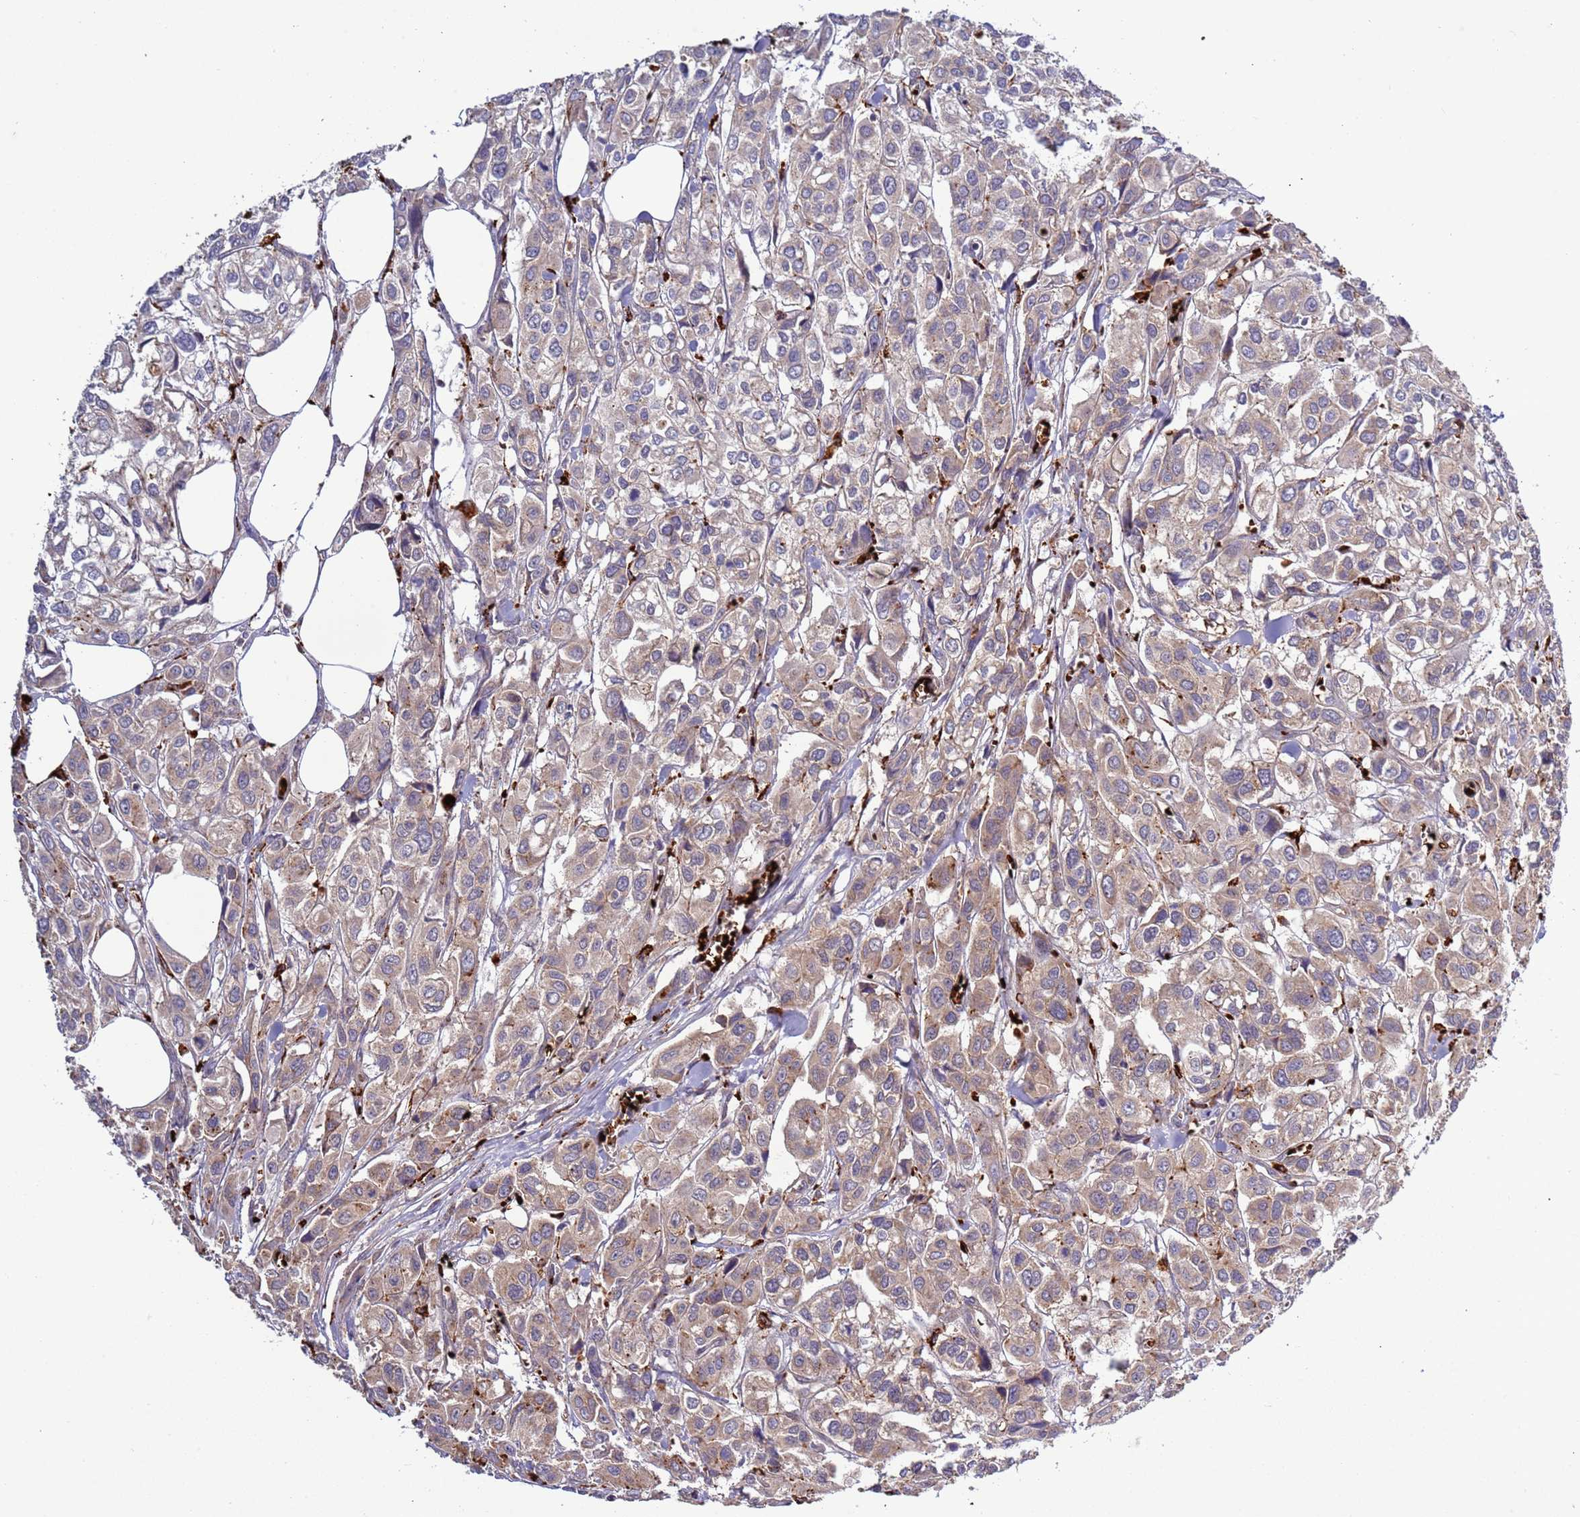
{"staining": {"intensity": "weak", "quantity": ">75%", "location": "cytoplasmic/membranous"}, "tissue": "urothelial cancer", "cell_type": "Tumor cells", "image_type": "cancer", "snomed": [{"axis": "morphology", "description": "Urothelial carcinoma, High grade"}, {"axis": "topography", "description": "Urinary bladder"}], "caption": "The micrograph shows a brown stain indicating the presence of a protein in the cytoplasmic/membranous of tumor cells in urothelial carcinoma (high-grade). Nuclei are stained in blue.", "gene": "VPS36", "patient": {"sex": "male", "age": 67}}